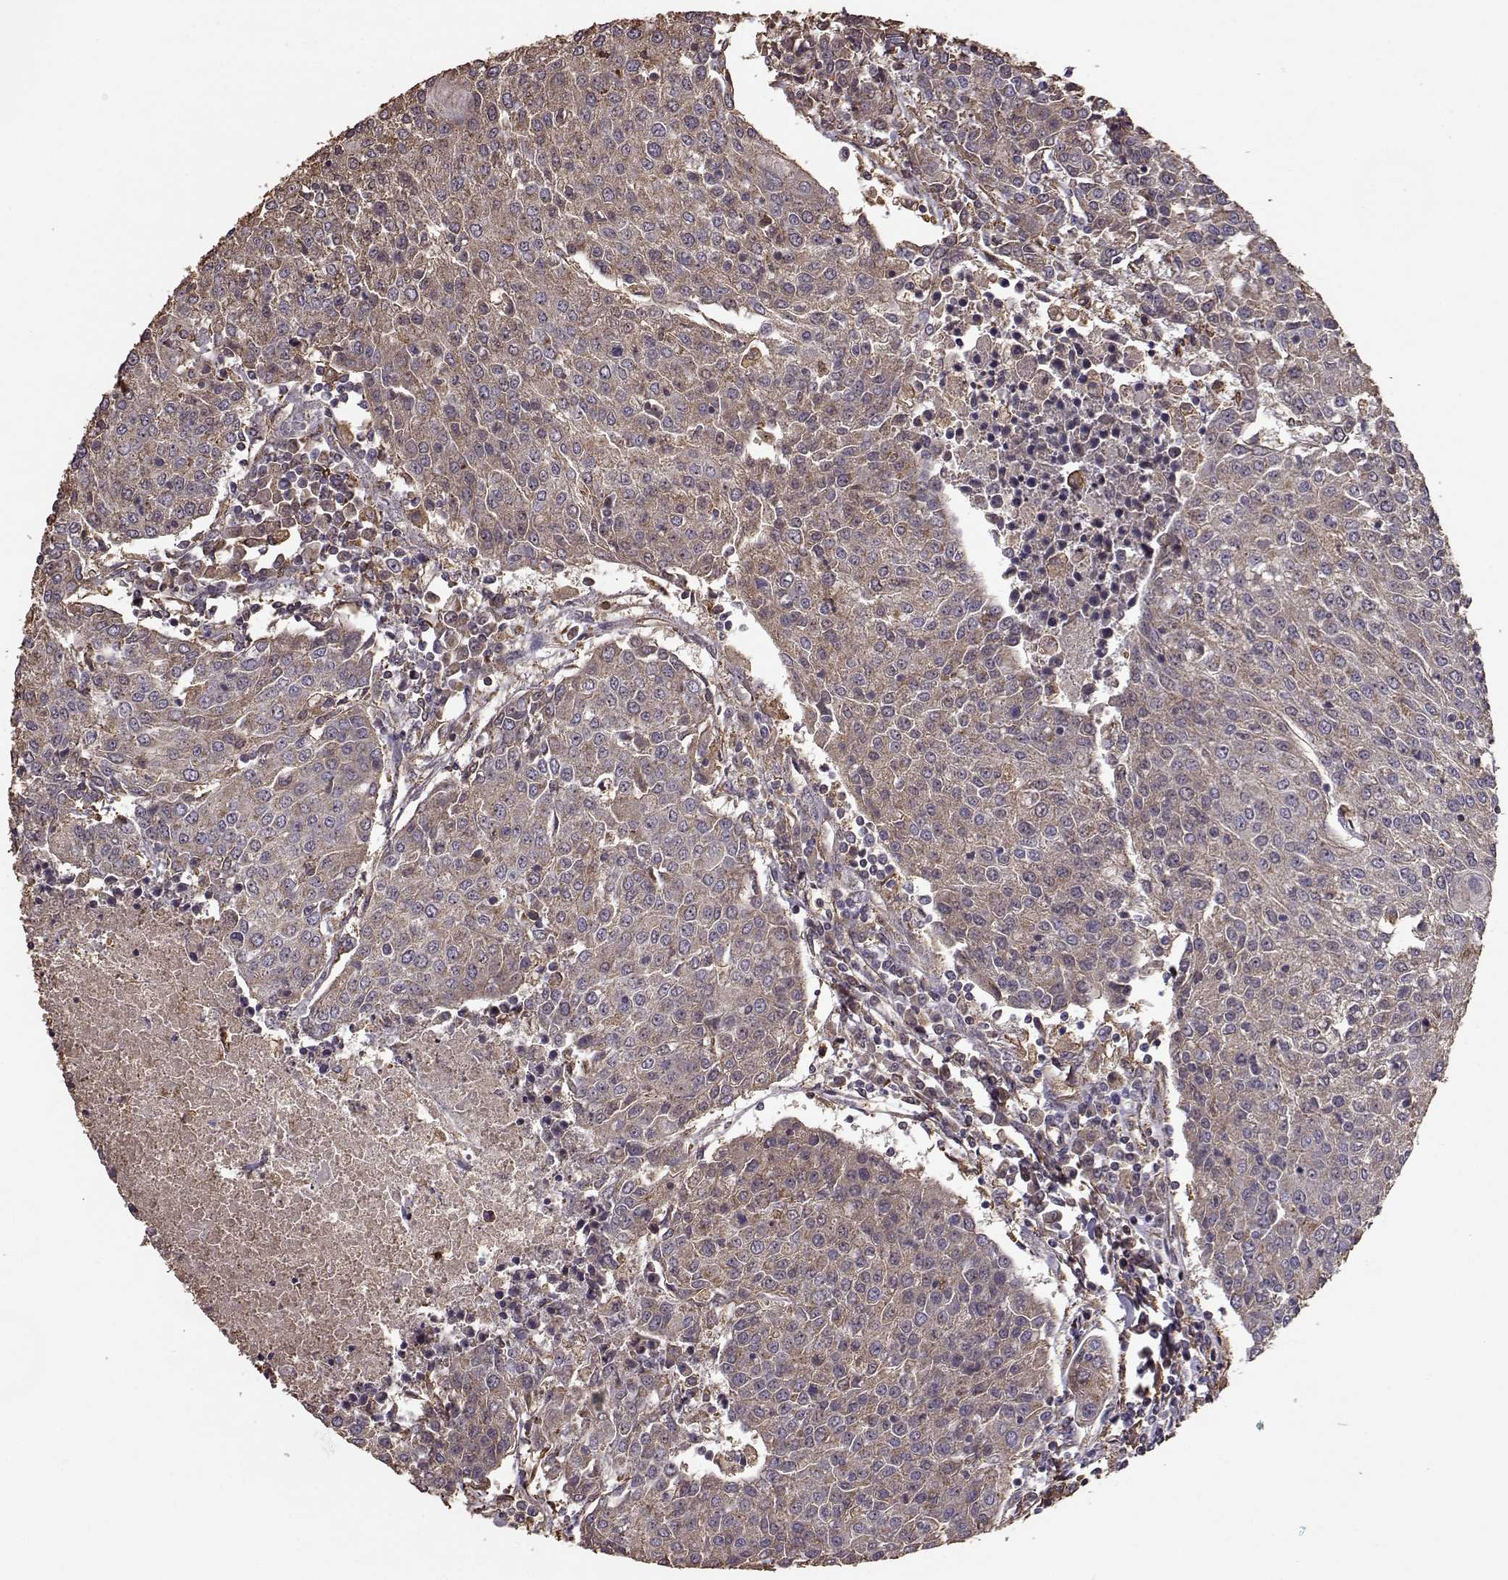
{"staining": {"intensity": "moderate", "quantity": ">75%", "location": "cytoplasmic/membranous"}, "tissue": "urothelial cancer", "cell_type": "Tumor cells", "image_type": "cancer", "snomed": [{"axis": "morphology", "description": "Urothelial carcinoma, High grade"}, {"axis": "topography", "description": "Urinary bladder"}], "caption": "Immunohistochemistry (IHC) photomicrograph of high-grade urothelial carcinoma stained for a protein (brown), which reveals medium levels of moderate cytoplasmic/membranous expression in approximately >75% of tumor cells.", "gene": "PTGES2", "patient": {"sex": "female", "age": 85}}